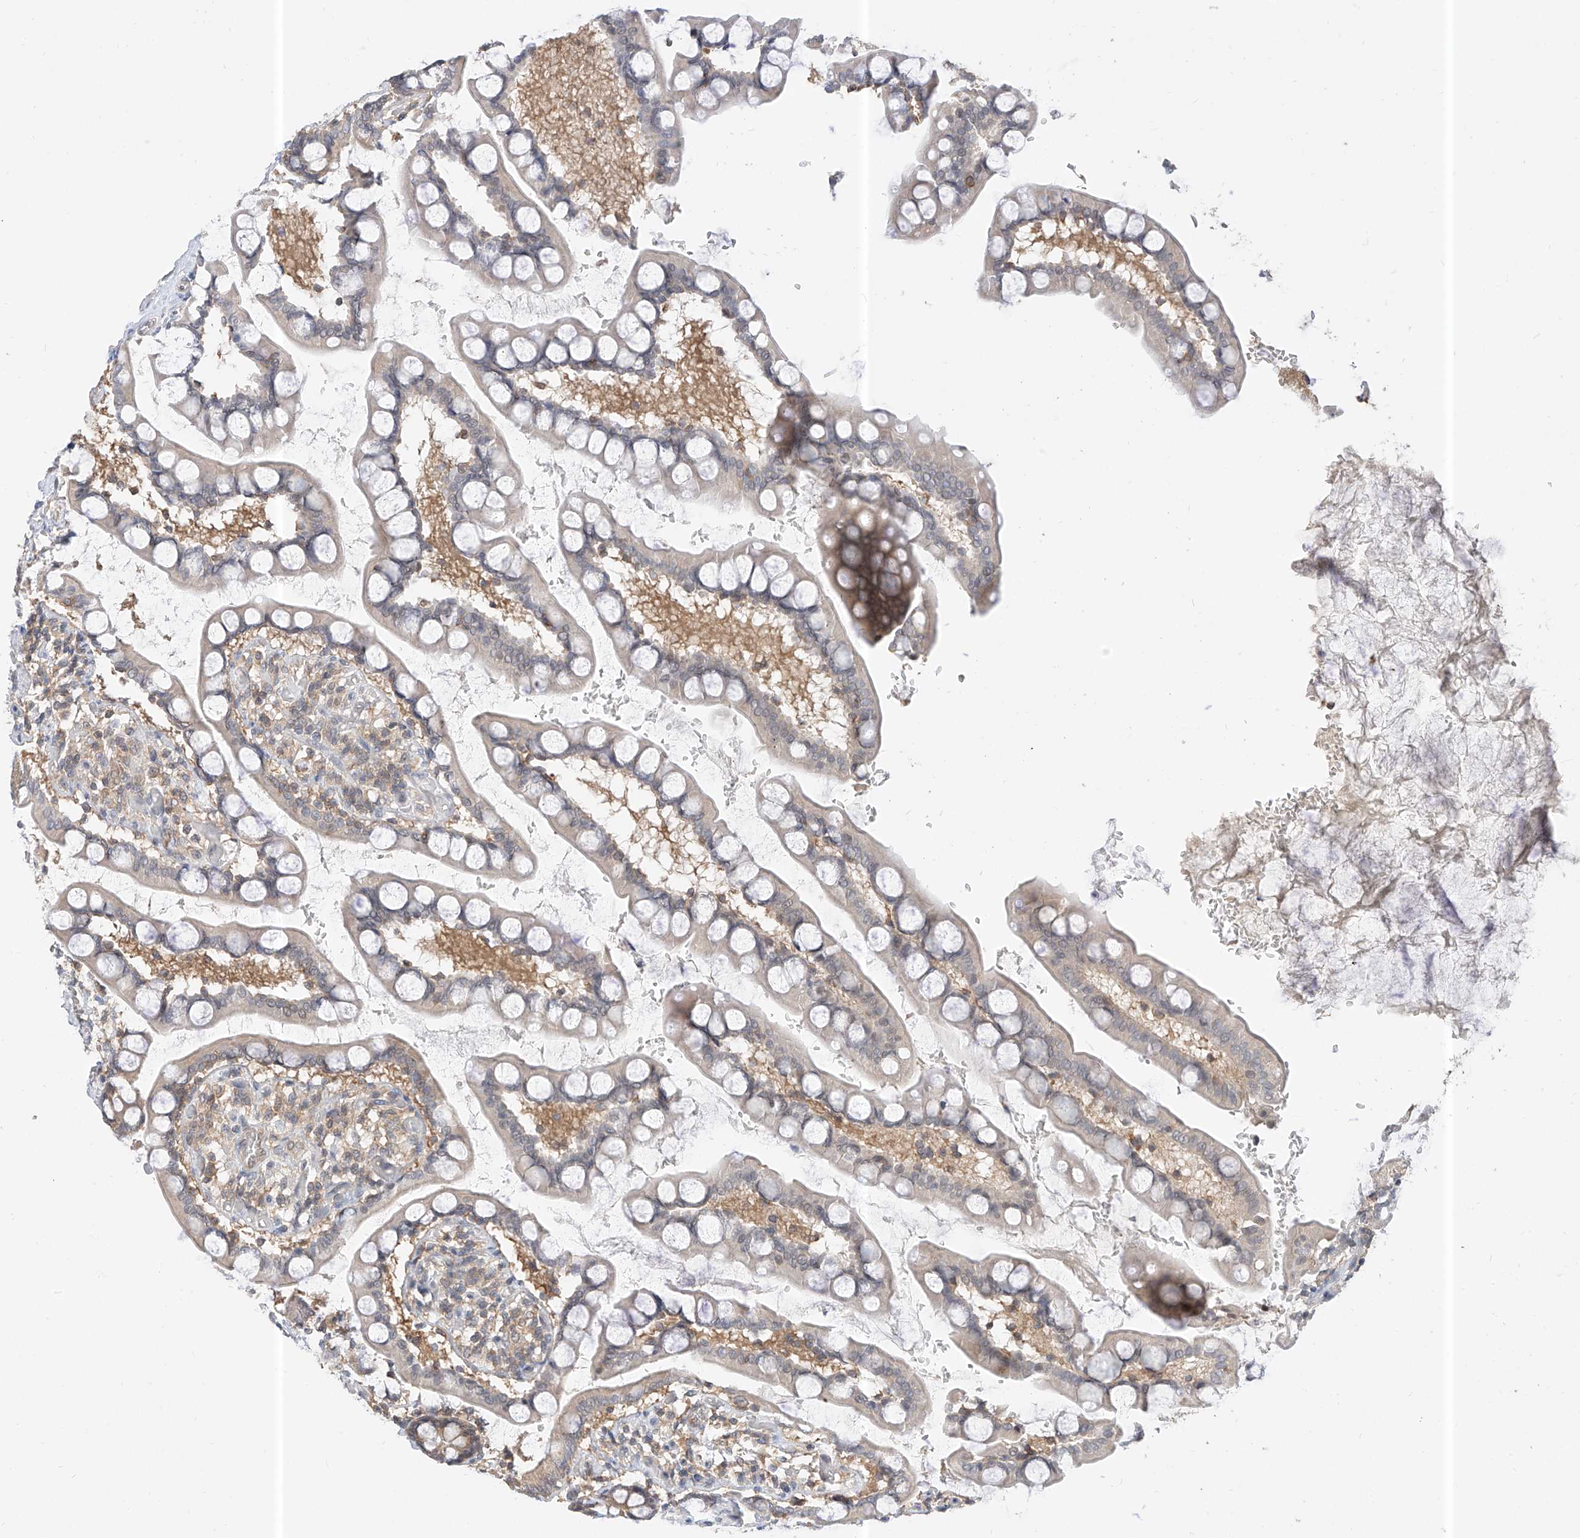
{"staining": {"intensity": "moderate", "quantity": "25%-75%", "location": "cytoplasmic/membranous"}, "tissue": "small intestine", "cell_type": "Glandular cells", "image_type": "normal", "snomed": [{"axis": "morphology", "description": "Normal tissue, NOS"}, {"axis": "topography", "description": "Small intestine"}], "caption": "About 25%-75% of glandular cells in unremarkable small intestine demonstrate moderate cytoplasmic/membranous protein expression as visualized by brown immunohistochemical staining.", "gene": "PPA2", "patient": {"sex": "male", "age": 52}}